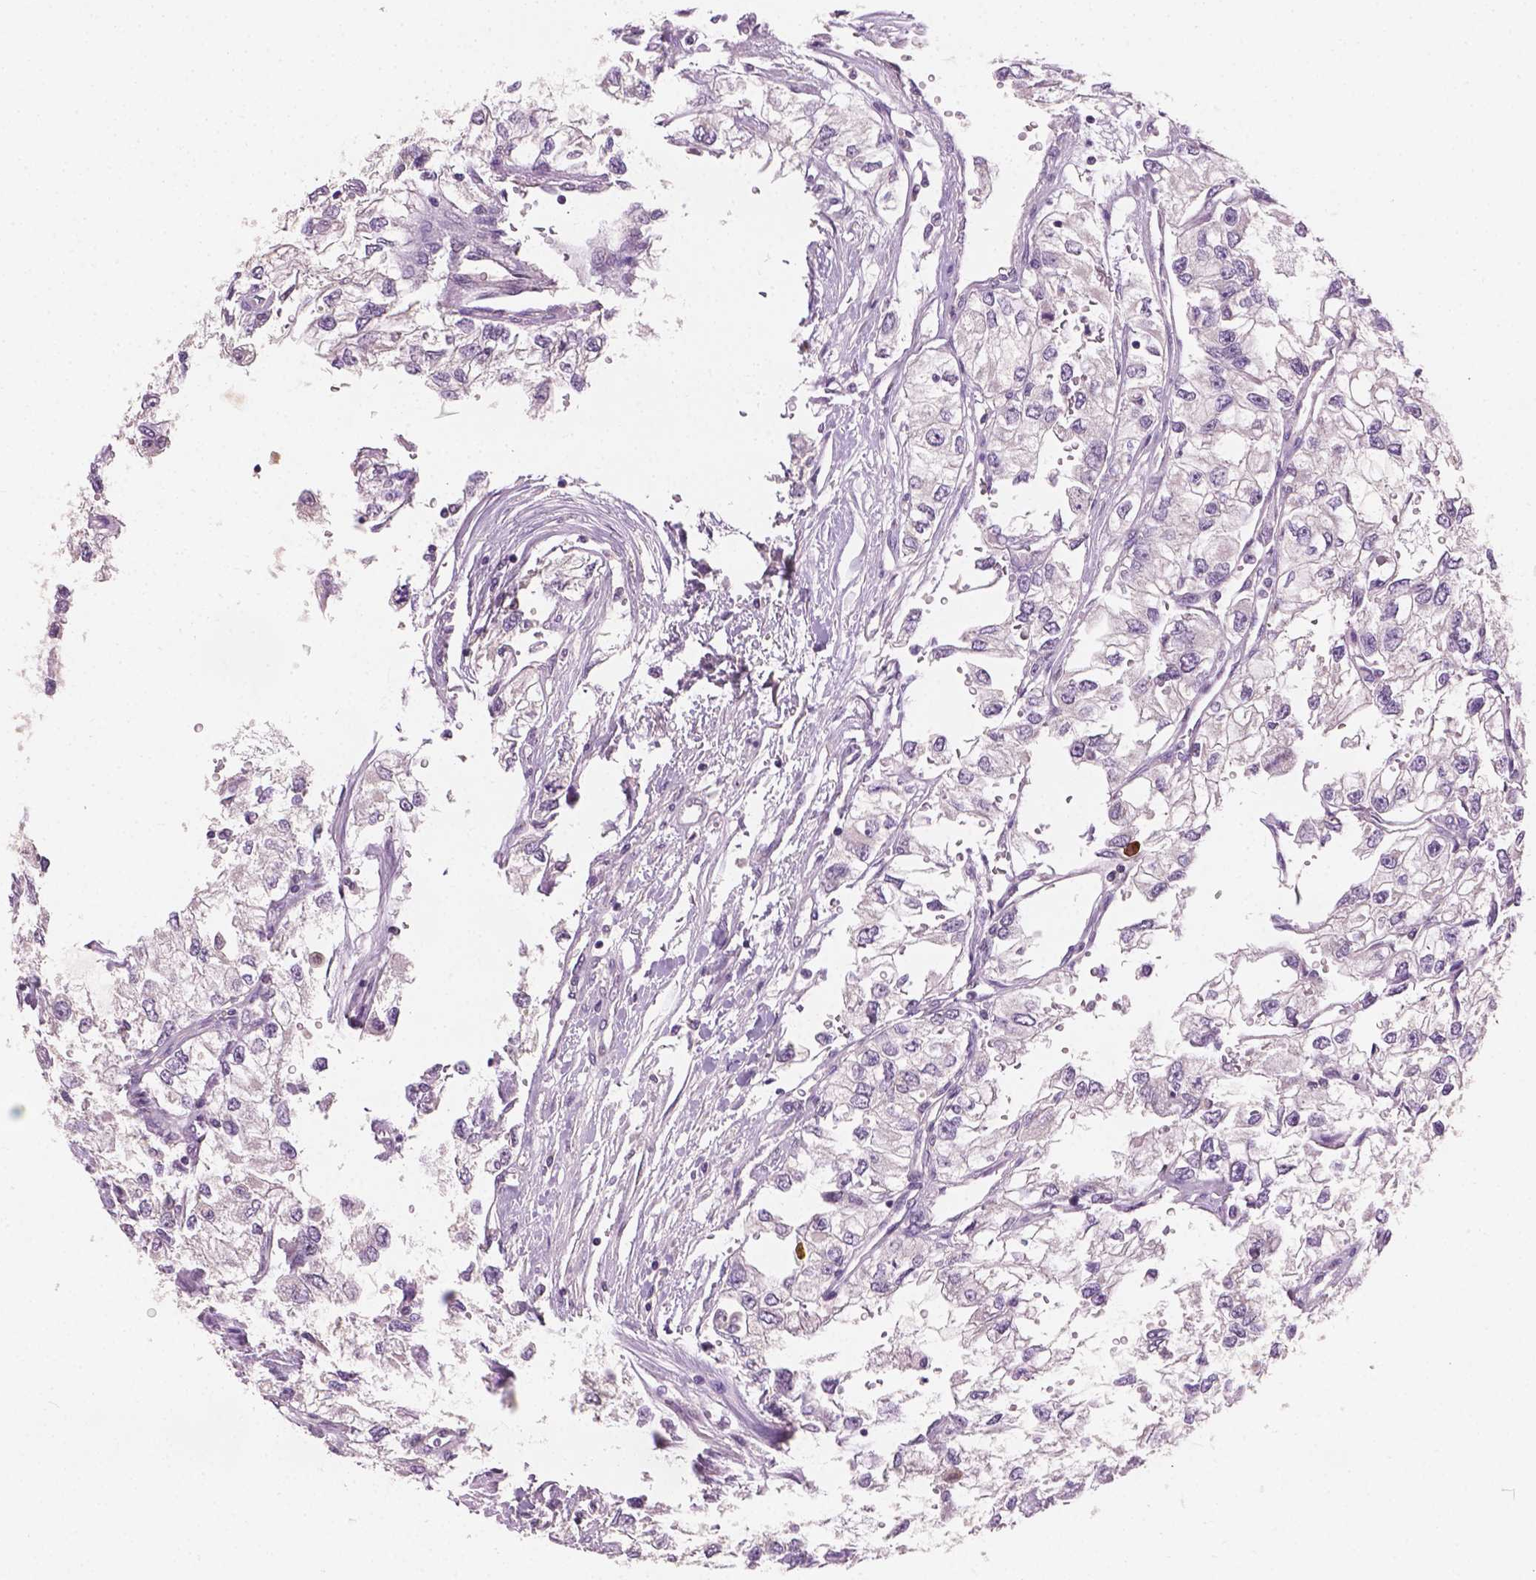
{"staining": {"intensity": "negative", "quantity": "none", "location": "none"}, "tissue": "renal cancer", "cell_type": "Tumor cells", "image_type": "cancer", "snomed": [{"axis": "morphology", "description": "Adenocarcinoma, NOS"}, {"axis": "topography", "description": "Kidney"}], "caption": "A micrograph of human renal cancer is negative for staining in tumor cells. (DAB (3,3'-diaminobenzidine) immunohistochemistry visualized using brightfield microscopy, high magnification).", "gene": "KRT17", "patient": {"sex": "female", "age": 59}}